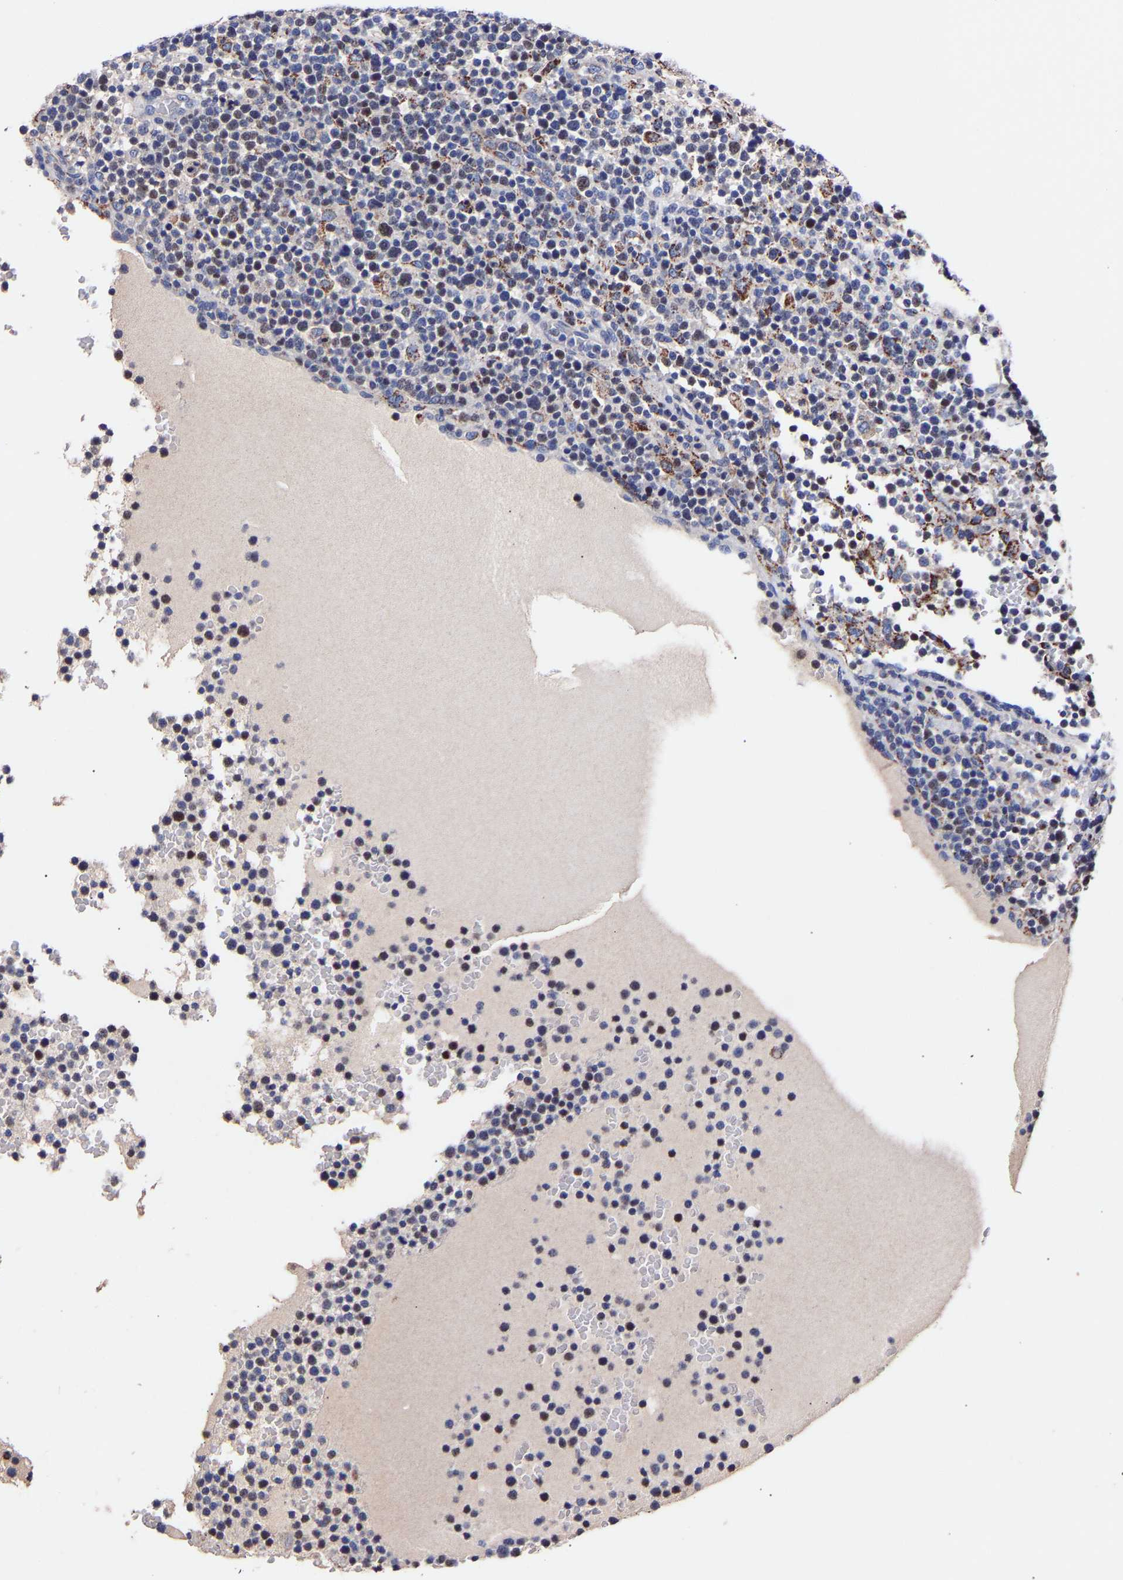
{"staining": {"intensity": "moderate", "quantity": "25%-75%", "location": "cytoplasmic/membranous,nuclear"}, "tissue": "lymphoma", "cell_type": "Tumor cells", "image_type": "cancer", "snomed": [{"axis": "morphology", "description": "Malignant lymphoma, non-Hodgkin's type, High grade"}, {"axis": "topography", "description": "Lymph node"}], "caption": "An immunohistochemistry (IHC) photomicrograph of tumor tissue is shown. Protein staining in brown highlights moderate cytoplasmic/membranous and nuclear positivity in high-grade malignant lymphoma, non-Hodgkin's type within tumor cells.", "gene": "SEM1", "patient": {"sex": "male", "age": 61}}